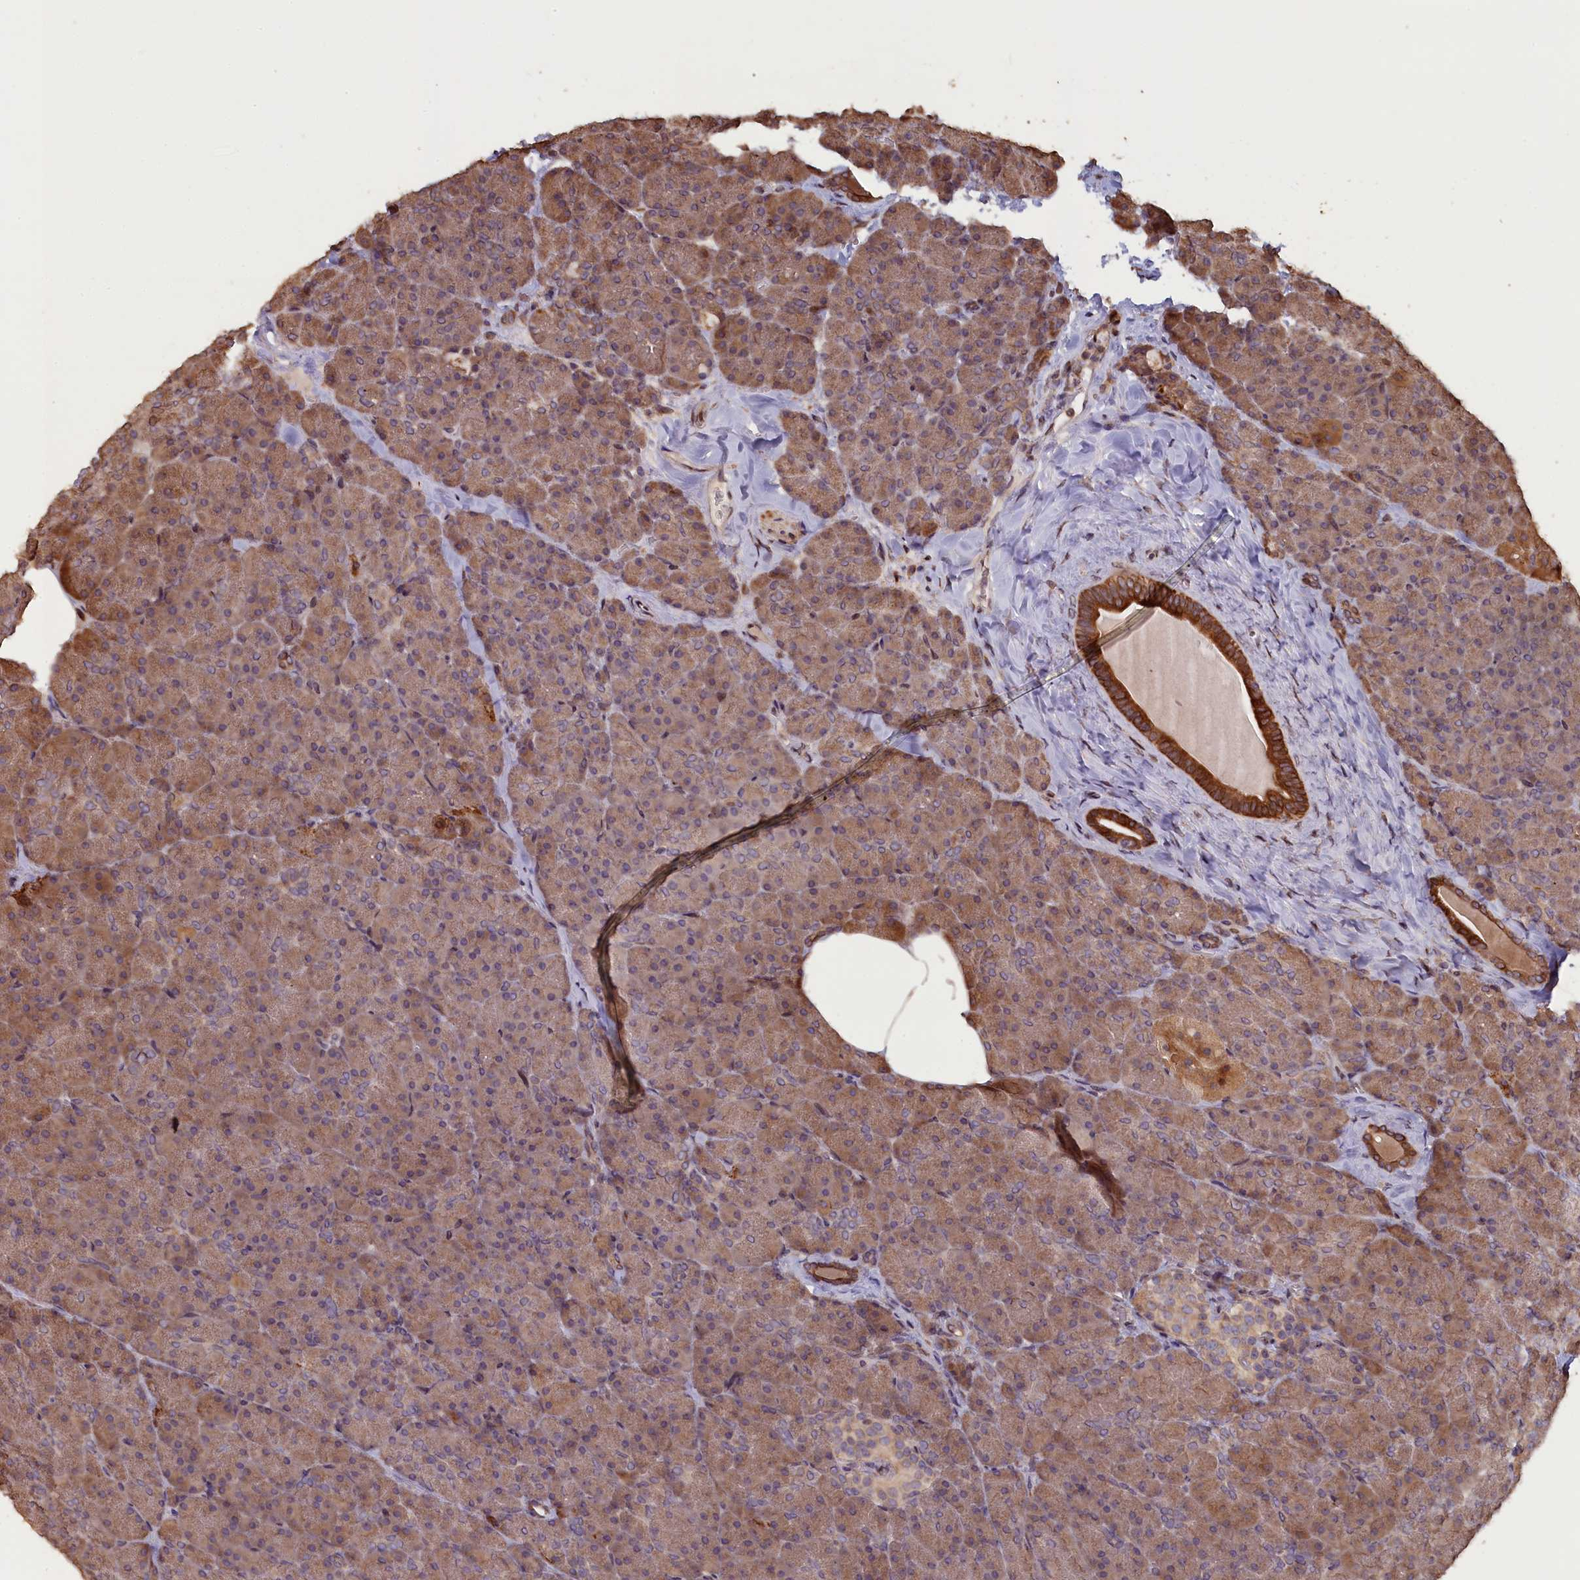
{"staining": {"intensity": "moderate", "quantity": ">75%", "location": "cytoplasmic/membranous"}, "tissue": "pancreas", "cell_type": "Exocrine glandular cells", "image_type": "normal", "snomed": [{"axis": "morphology", "description": "Normal tissue, NOS"}, {"axis": "topography", "description": "Pancreas"}], "caption": "IHC image of unremarkable human pancreas stained for a protein (brown), which displays medium levels of moderate cytoplasmic/membranous positivity in about >75% of exocrine glandular cells.", "gene": "SLC38A7", "patient": {"sex": "male", "age": 36}}